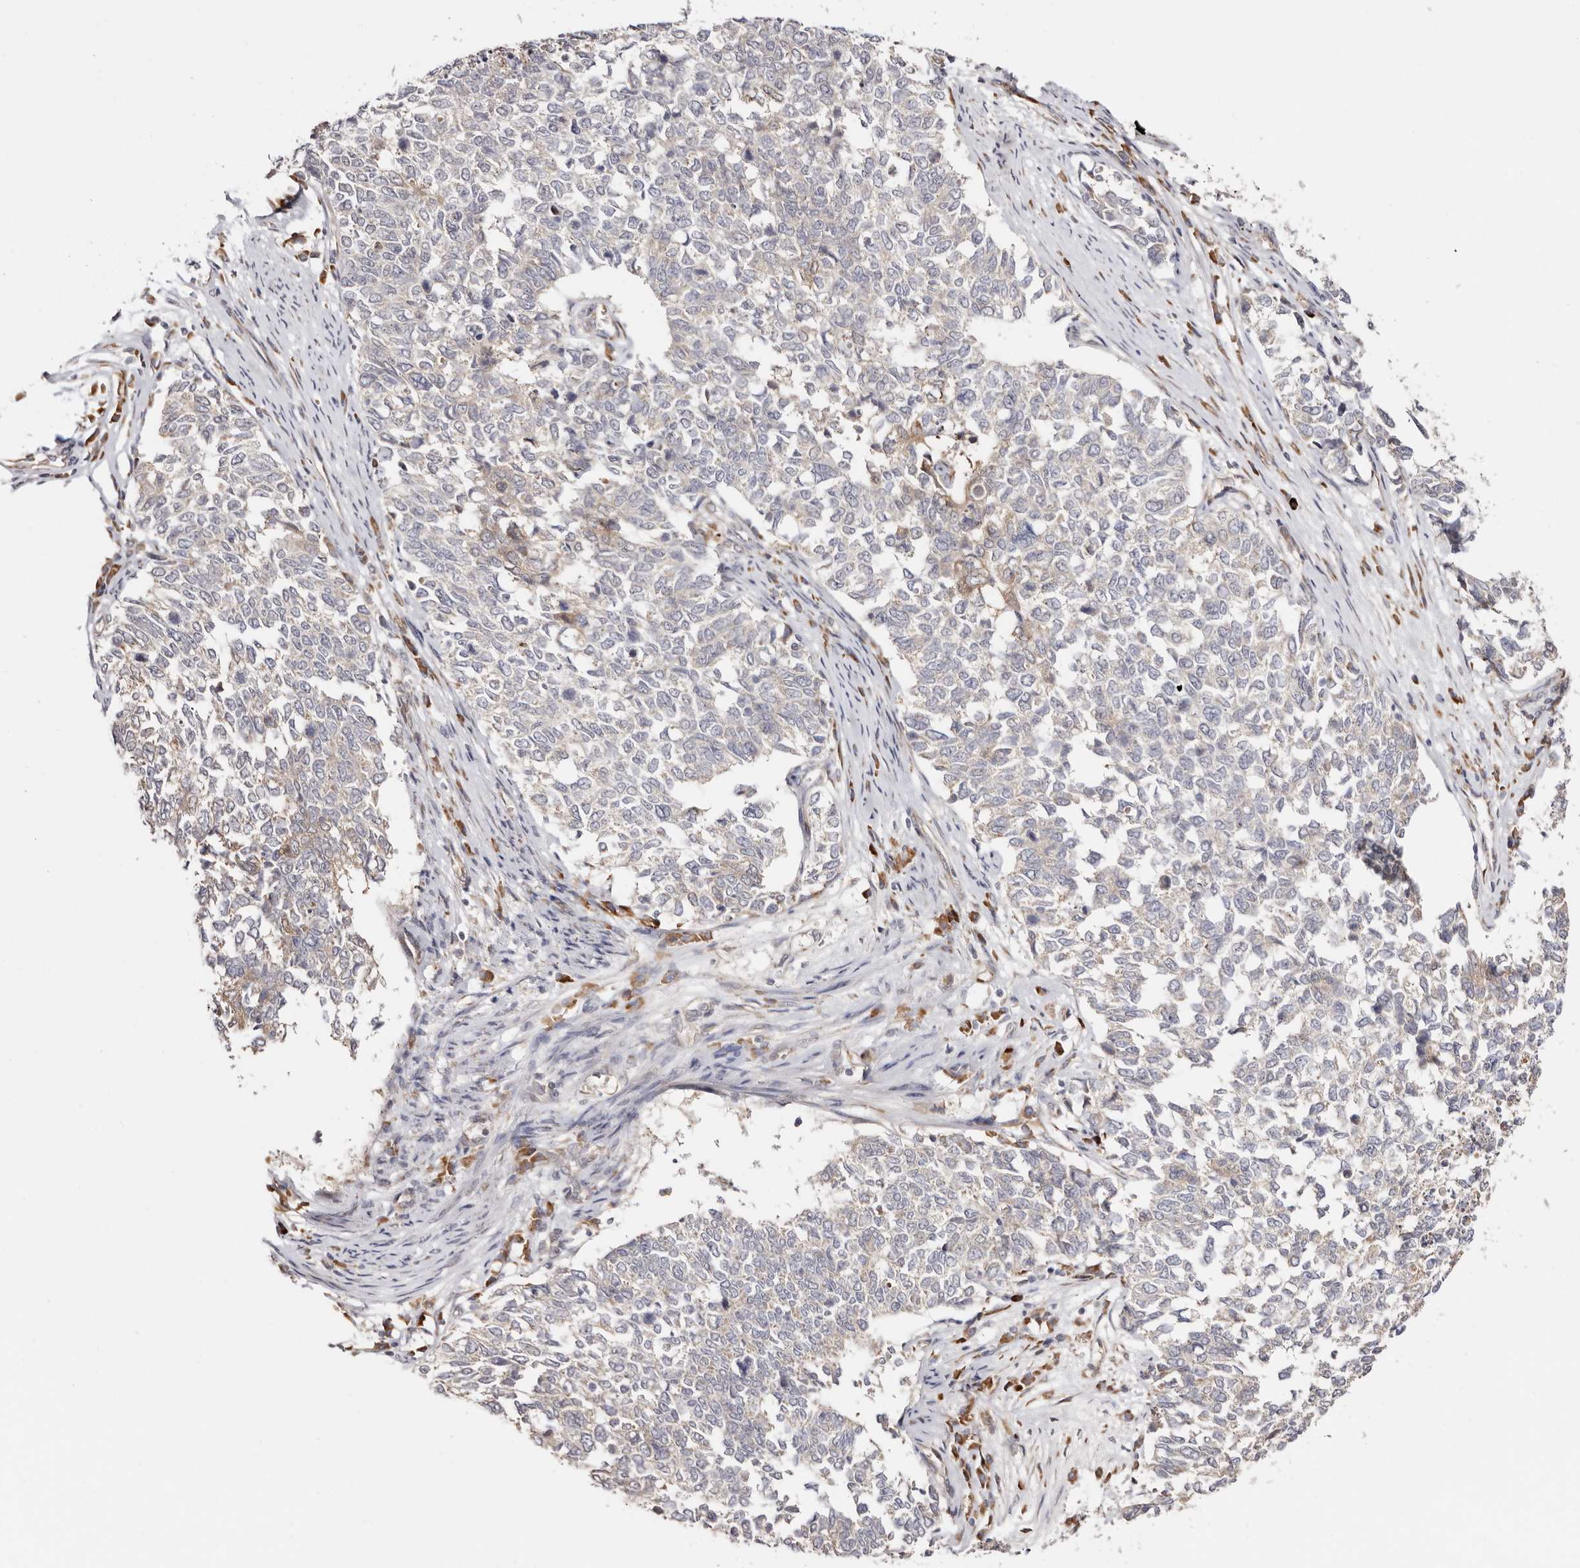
{"staining": {"intensity": "moderate", "quantity": "<25%", "location": "cytoplasmic/membranous"}, "tissue": "cervical cancer", "cell_type": "Tumor cells", "image_type": "cancer", "snomed": [{"axis": "morphology", "description": "Squamous cell carcinoma, NOS"}, {"axis": "topography", "description": "Cervix"}], "caption": "The histopathology image reveals staining of cervical cancer, revealing moderate cytoplasmic/membranous protein expression (brown color) within tumor cells. The protein is shown in brown color, while the nuclei are stained blue.", "gene": "BCL2L15", "patient": {"sex": "female", "age": 63}}